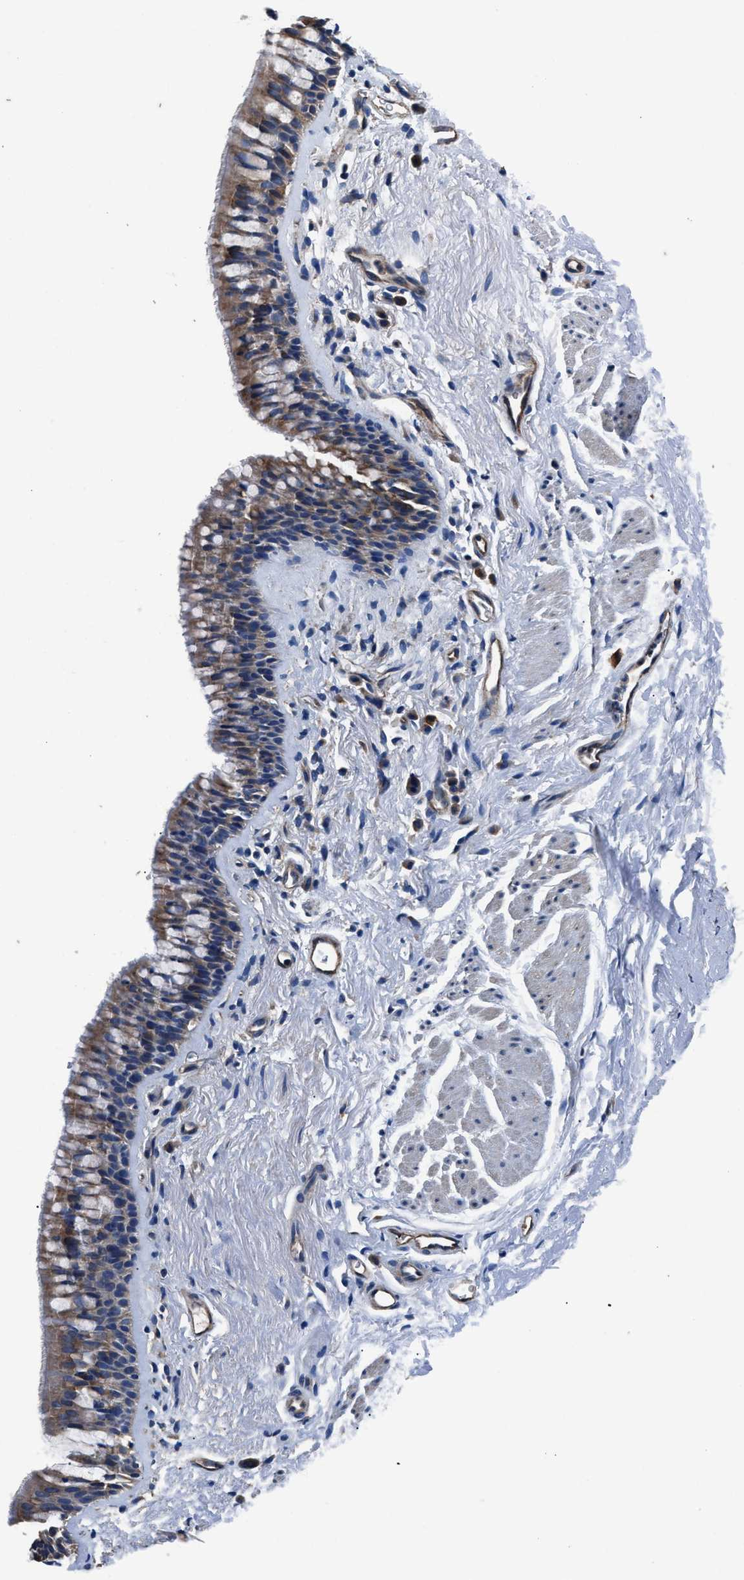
{"staining": {"intensity": "moderate", "quantity": ">75%", "location": "cytoplasmic/membranous,nuclear"}, "tissue": "adipose tissue", "cell_type": "Adipocytes", "image_type": "normal", "snomed": [{"axis": "morphology", "description": "Normal tissue, NOS"}, {"axis": "topography", "description": "Cartilage tissue"}, {"axis": "topography", "description": "Bronchus"}], "caption": "Moderate cytoplasmic/membranous,nuclear staining is appreciated in about >75% of adipocytes in normal adipose tissue.", "gene": "DHRS7B", "patient": {"sex": "female", "age": 53}}